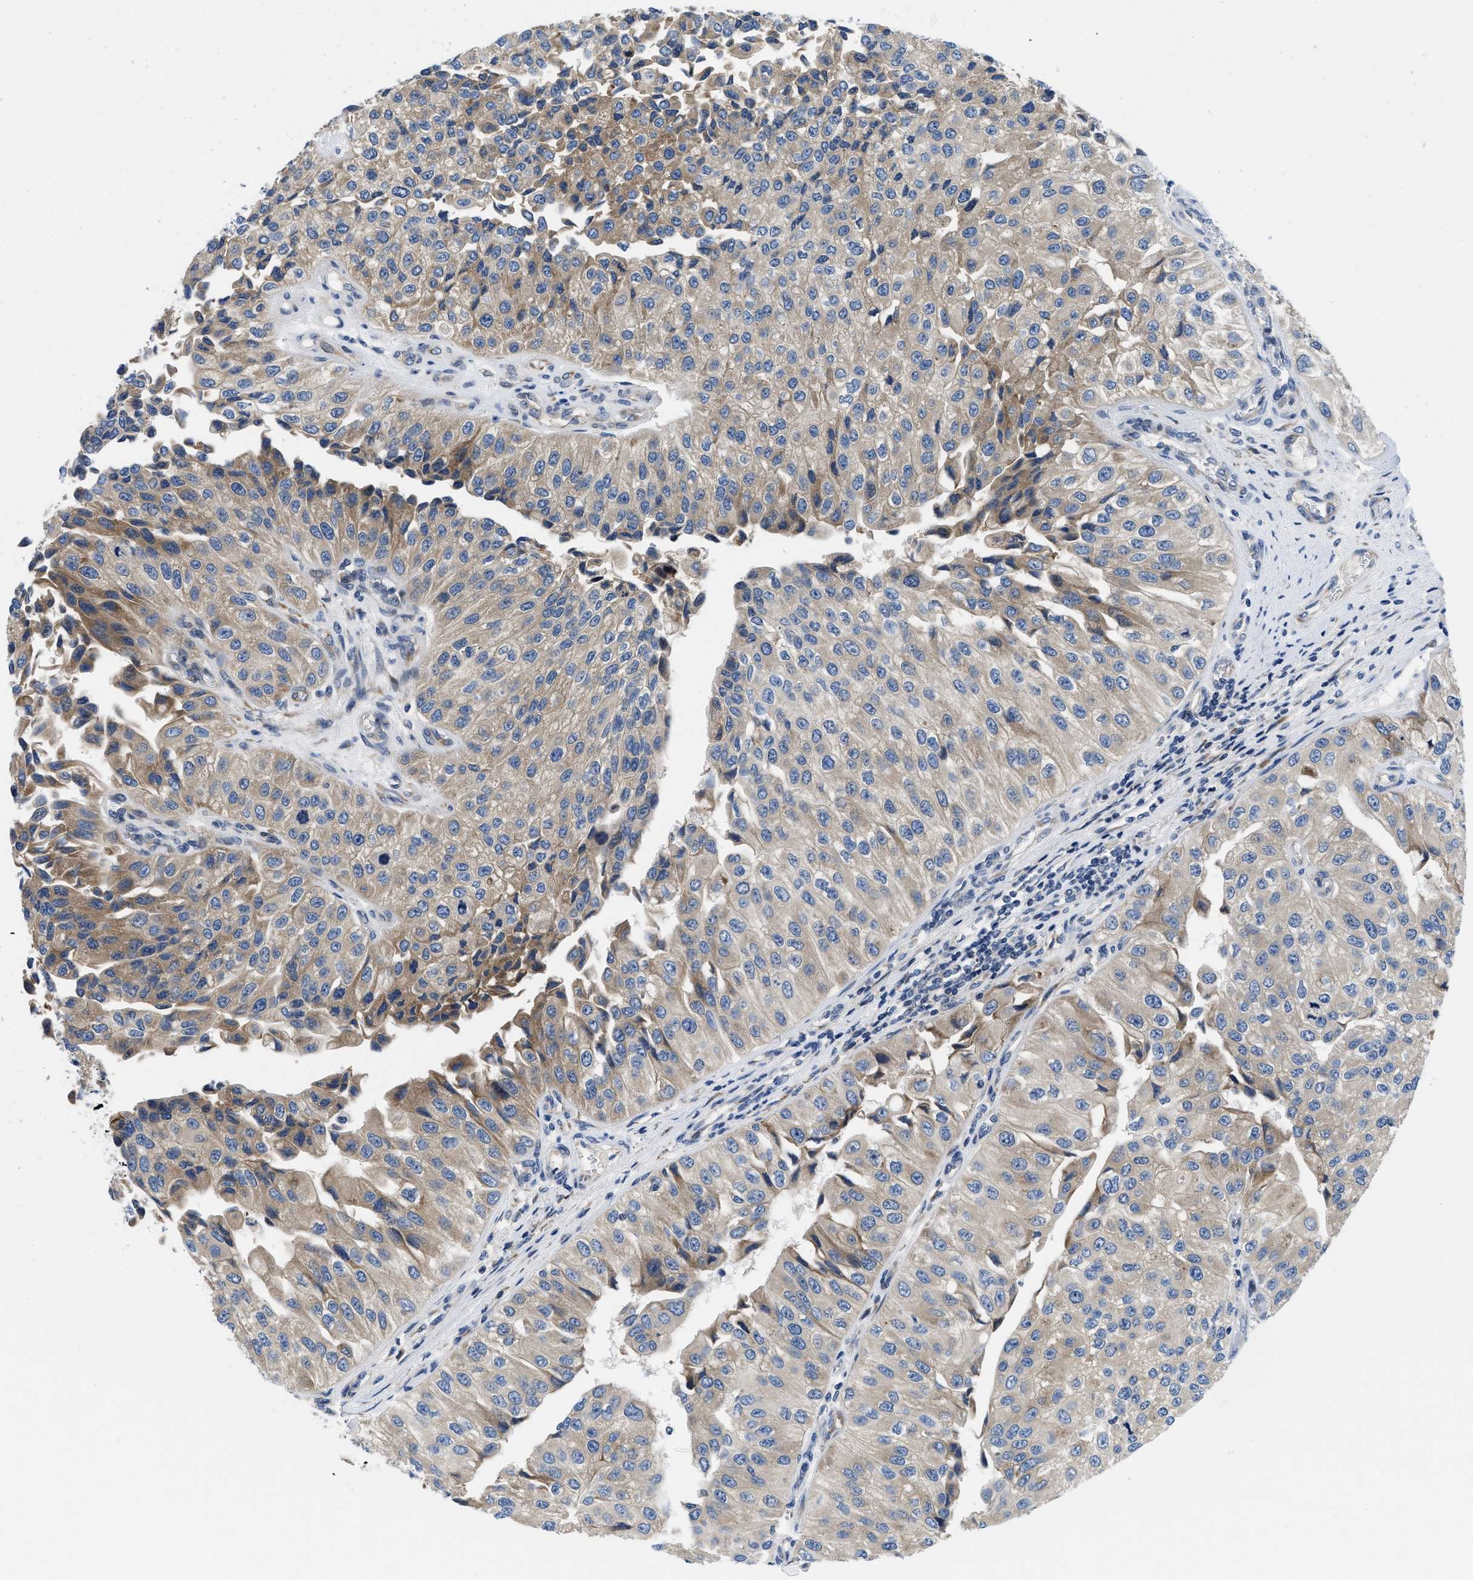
{"staining": {"intensity": "moderate", "quantity": "25%-75%", "location": "cytoplasmic/membranous"}, "tissue": "urothelial cancer", "cell_type": "Tumor cells", "image_type": "cancer", "snomed": [{"axis": "morphology", "description": "Urothelial carcinoma, High grade"}, {"axis": "topography", "description": "Kidney"}, {"axis": "topography", "description": "Urinary bladder"}], "caption": "About 25%-75% of tumor cells in urothelial cancer show moderate cytoplasmic/membranous protein positivity as visualized by brown immunohistochemical staining.", "gene": "IKBKE", "patient": {"sex": "male", "age": 77}}